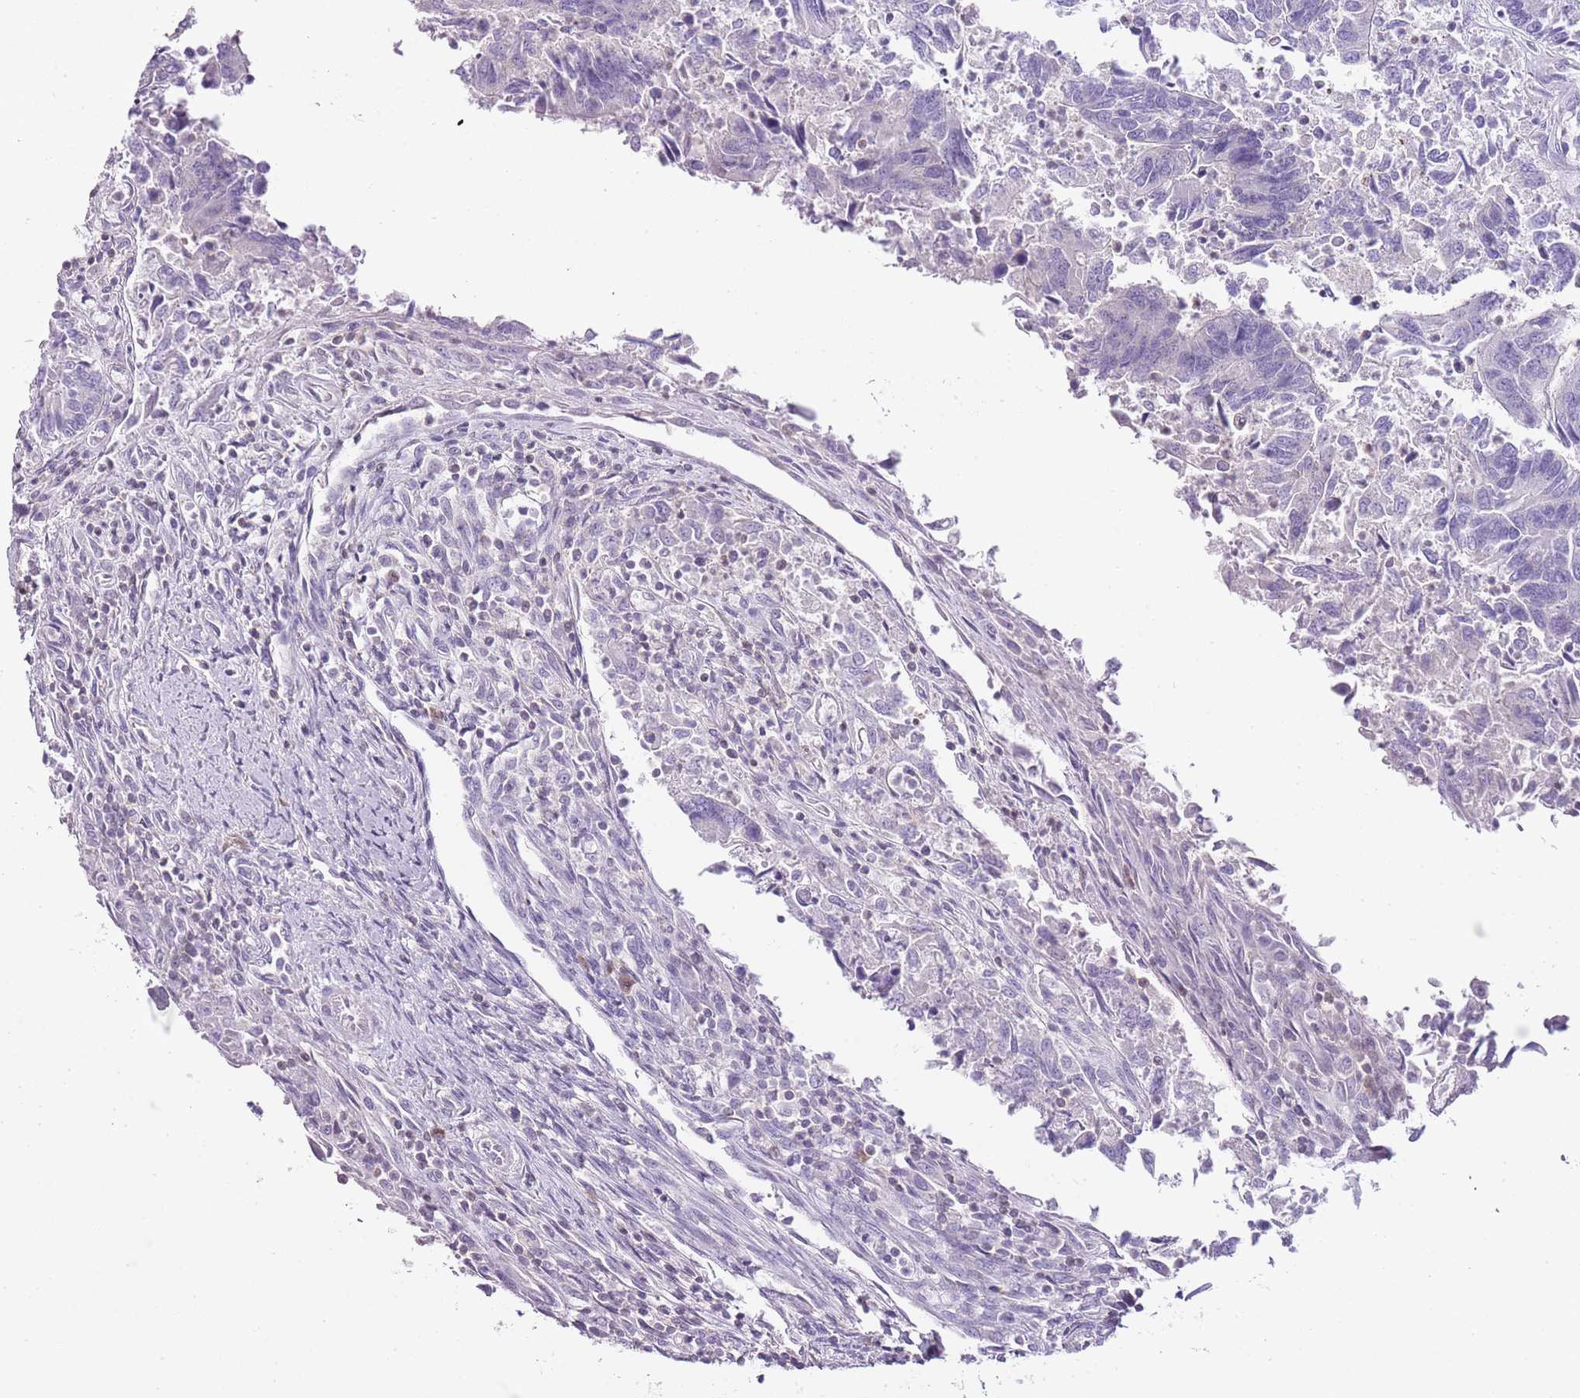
{"staining": {"intensity": "negative", "quantity": "none", "location": "none"}, "tissue": "colorectal cancer", "cell_type": "Tumor cells", "image_type": "cancer", "snomed": [{"axis": "morphology", "description": "Adenocarcinoma, NOS"}, {"axis": "topography", "description": "Colon"}], "caption": "Immunohistochemistry (IHC) of human colorectal cancer (adenocarcinoma) demonstrates no expression in tumor cells.", "gene": "ZBP1", "patient": {"sex": "female", "age": 67}}